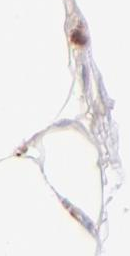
{"staining": {"intensity": "weak", "quantity": "<25%", "location": "cytoplasmic/membranous"}, "tissue": "adipose tissue", "cell_type": "Adipocytes", "image_type": "normal", "snomed": [{"axis": "morphology", "description": "Normal tissue, NOS"}, {"axis": "morphology", "description": "Duct carcinoma"}, {"axis": "topography", "description": "Breast"}, {"axis": "topography", "description": "Adipose tissue"}], "caption": "IHC micrograph of unremarkable adipose tissue stained for a protein (brown), which exhibits no expression in adipocytes.", "gene": "BTK", "patient": {"sex": "female", "age": 37}}